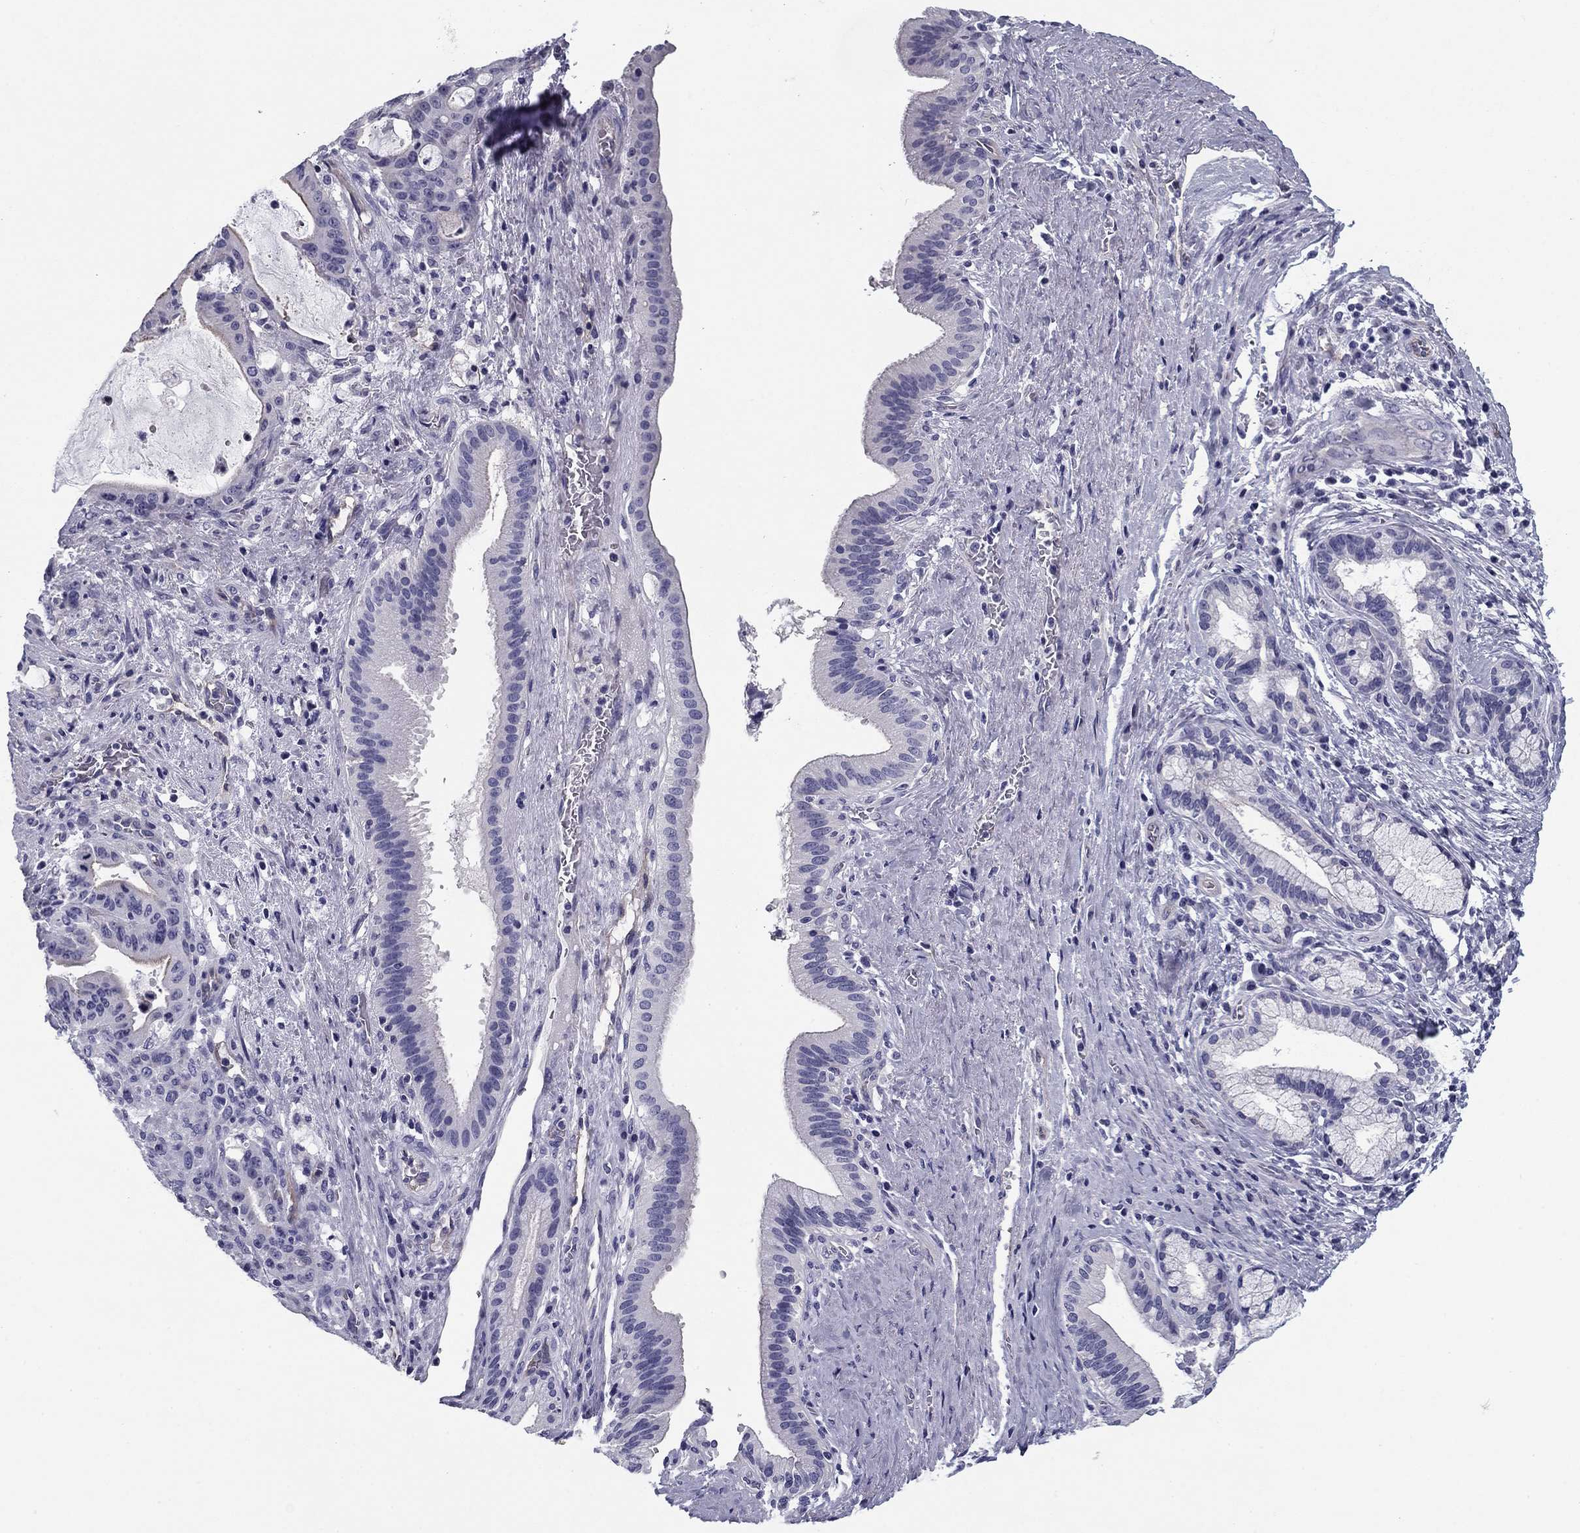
{"staining": {"intensity": "strong", "quantity": "<25%", "location": "cytoplasmic/membranous"}, "tissue": "liver cancer", "cell_type": "Tumor cells", "image_type": "cancer", "snomed": [{"axis": "morphology", "description": "Cholangiocarcinoma"}, {"axis": "topography", "description": "Liver"}], "caption": "High-magnification brightfield microscopy of liver cancer (cholangiocarcinoma) stained with DAB (3,3'-diaminobenzidine) (brown) and counterstained with hematoxylin (blue). tumor cells exhibit strong cytoplasmic/membranous expression is identified in about<25% of cells. The staining was performed using DAB (3,3'-diaminobenzidine) to visualize the protein expression in brown, while the nuclei were stained in blue with hematoxylin (Magnification: 20x).", "gene": "FLNC", "patient": {"sex": "female", "age": 73}}